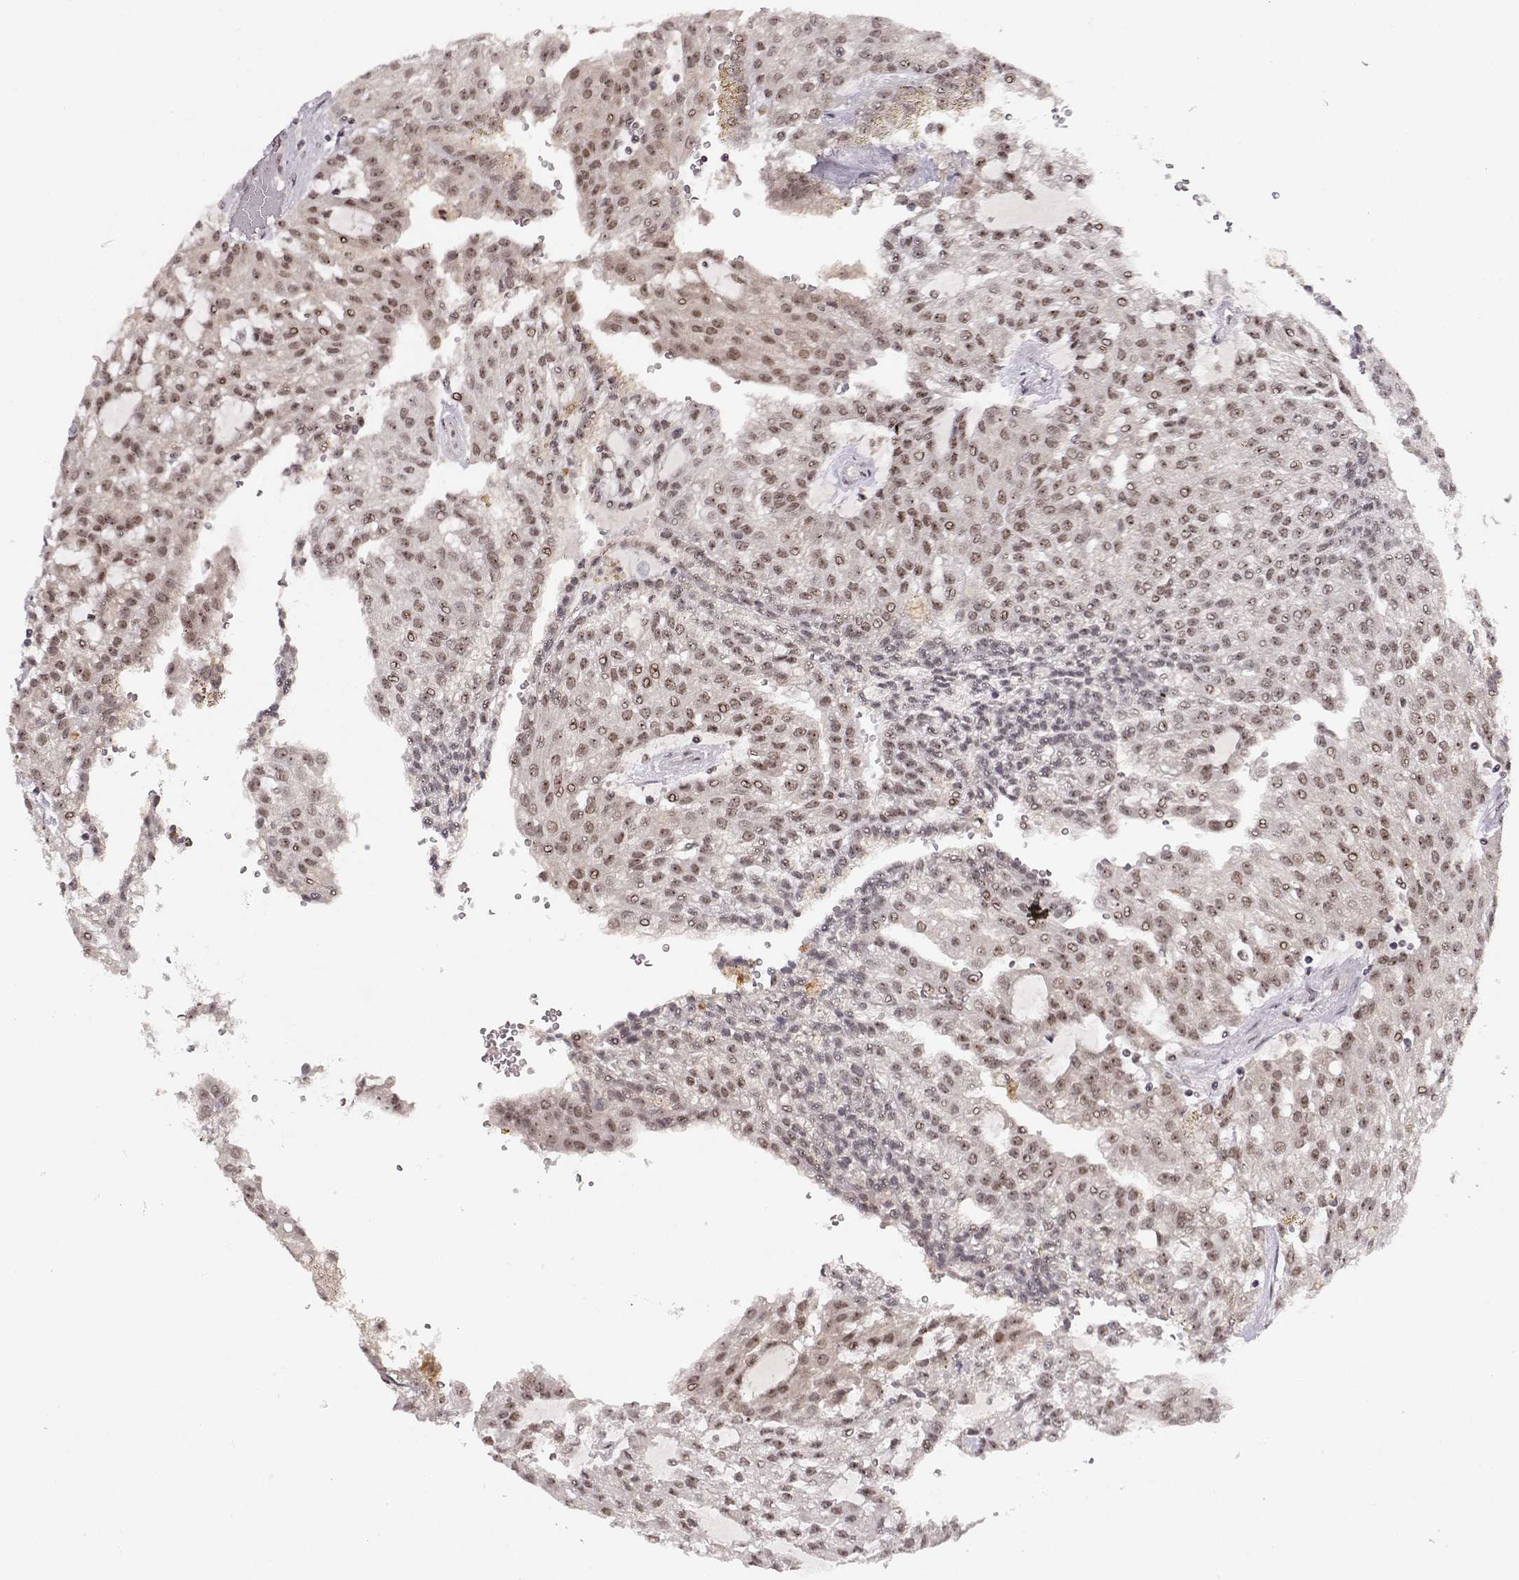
{"staining": {"intensity": "moderate", "quantity": ">75%", "location": "nuclear"}, "tissue": "renal cancer", "cell_type": "Tumor cells", "image_type": "cancer", "snomed": [{"axis": "morphology", "description": "Adenocarcinoma, NOS"}, {"axis": "topography", "description": "Kidney"}], "caption": "Human adenocarcinoma (renal) stained for a protein (brown) exhibits moderate nuclear positive expression in approximately >75% of tumor cells.", "gene": "CSNK2A1", "patient": {"sex": "male", "age": 63}}